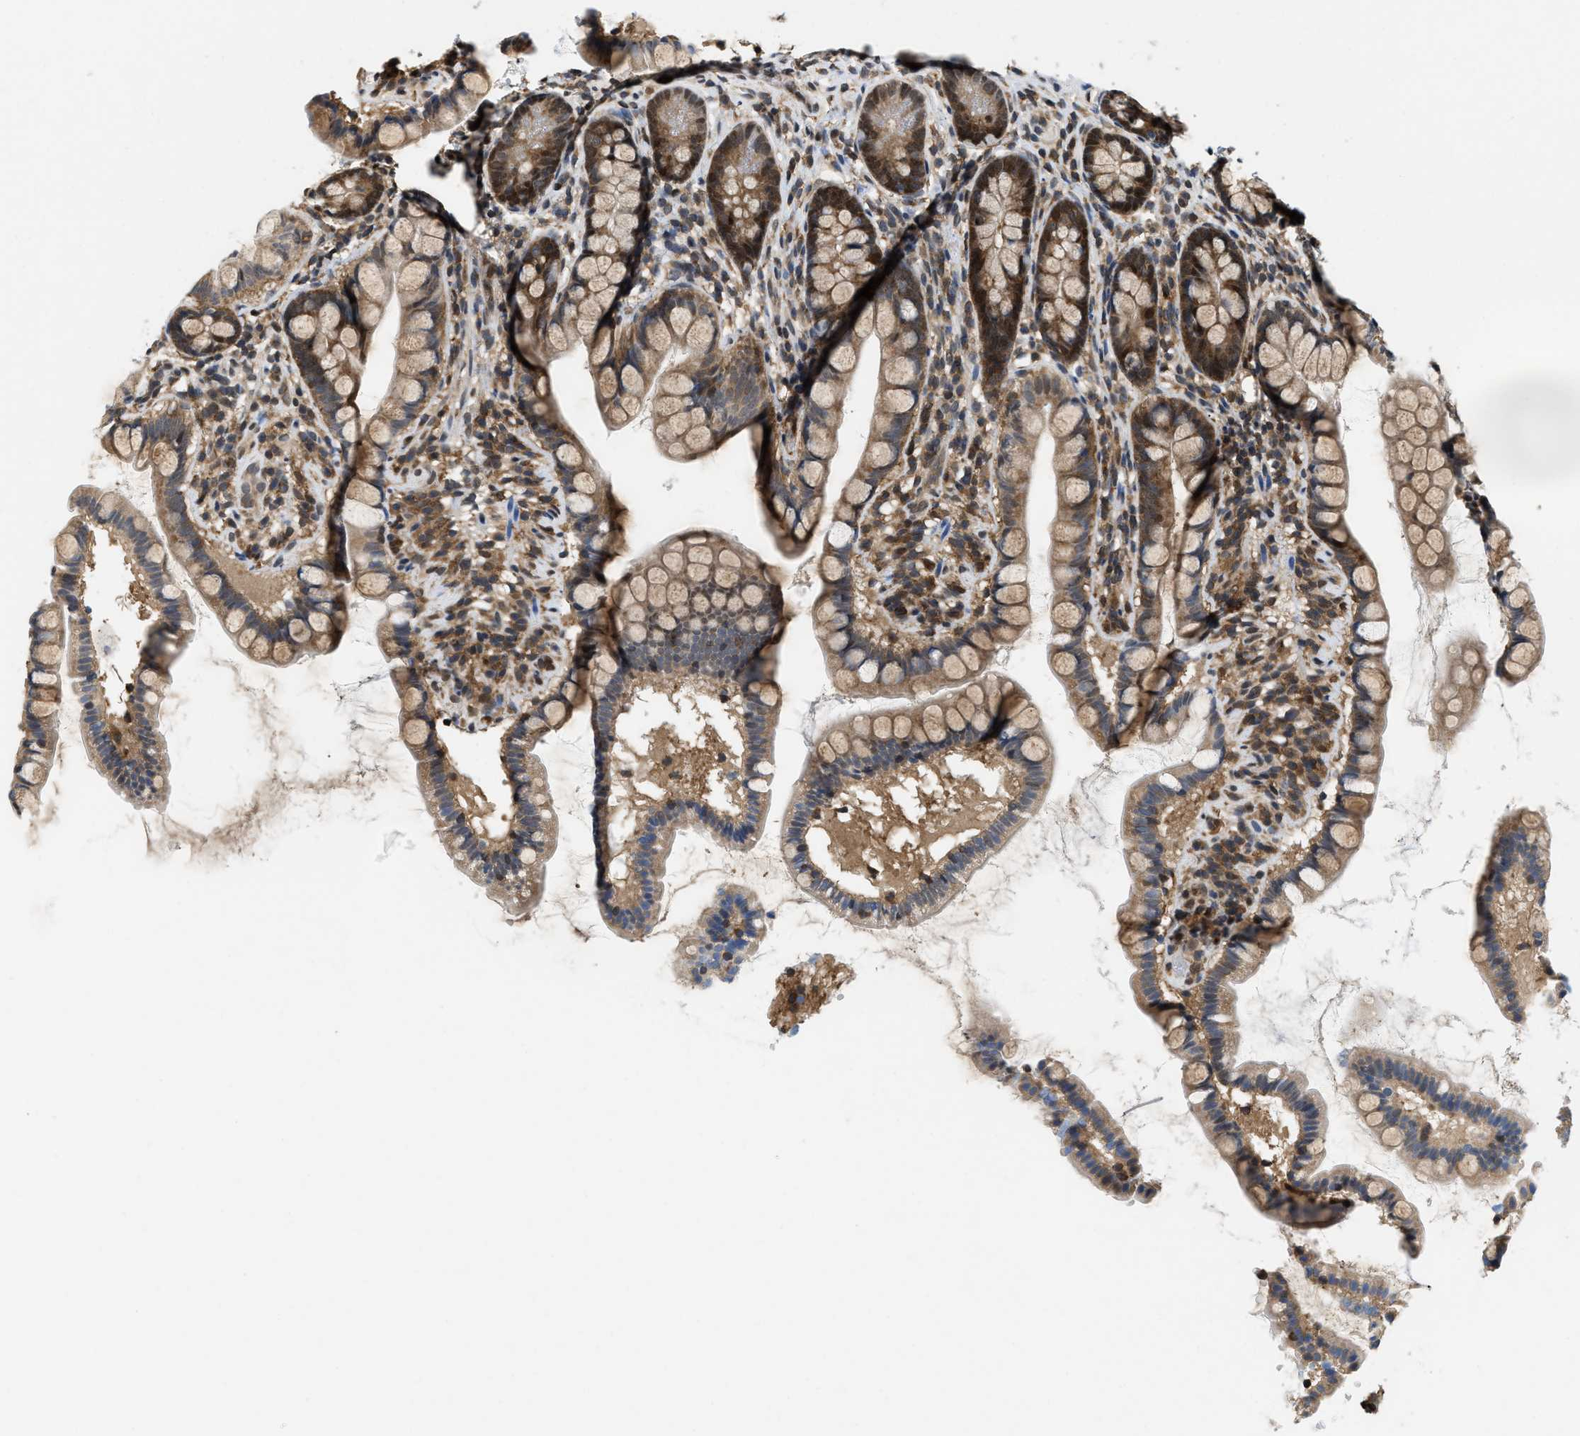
{"staining": {"intensity": "moderate", "quantity": ">75%", "location": "cytoplasmic/membranous"}, "tissue": "small intestine", "cell_type": "Glandular cells", "image_type": "normal", "snomed": [{"axis": "morphology", "description": "Normal tissue, NOS"}, {"axis": "topography", "description": "Small intestine"}], "caption": "Protein expression analysis of benign human small intestine reveals moderate cytoplasmic/membranous staining in about >75% of glandular cells.", "gene": "ATF7IP", "patient": {"sex": "female", "age": 84}}